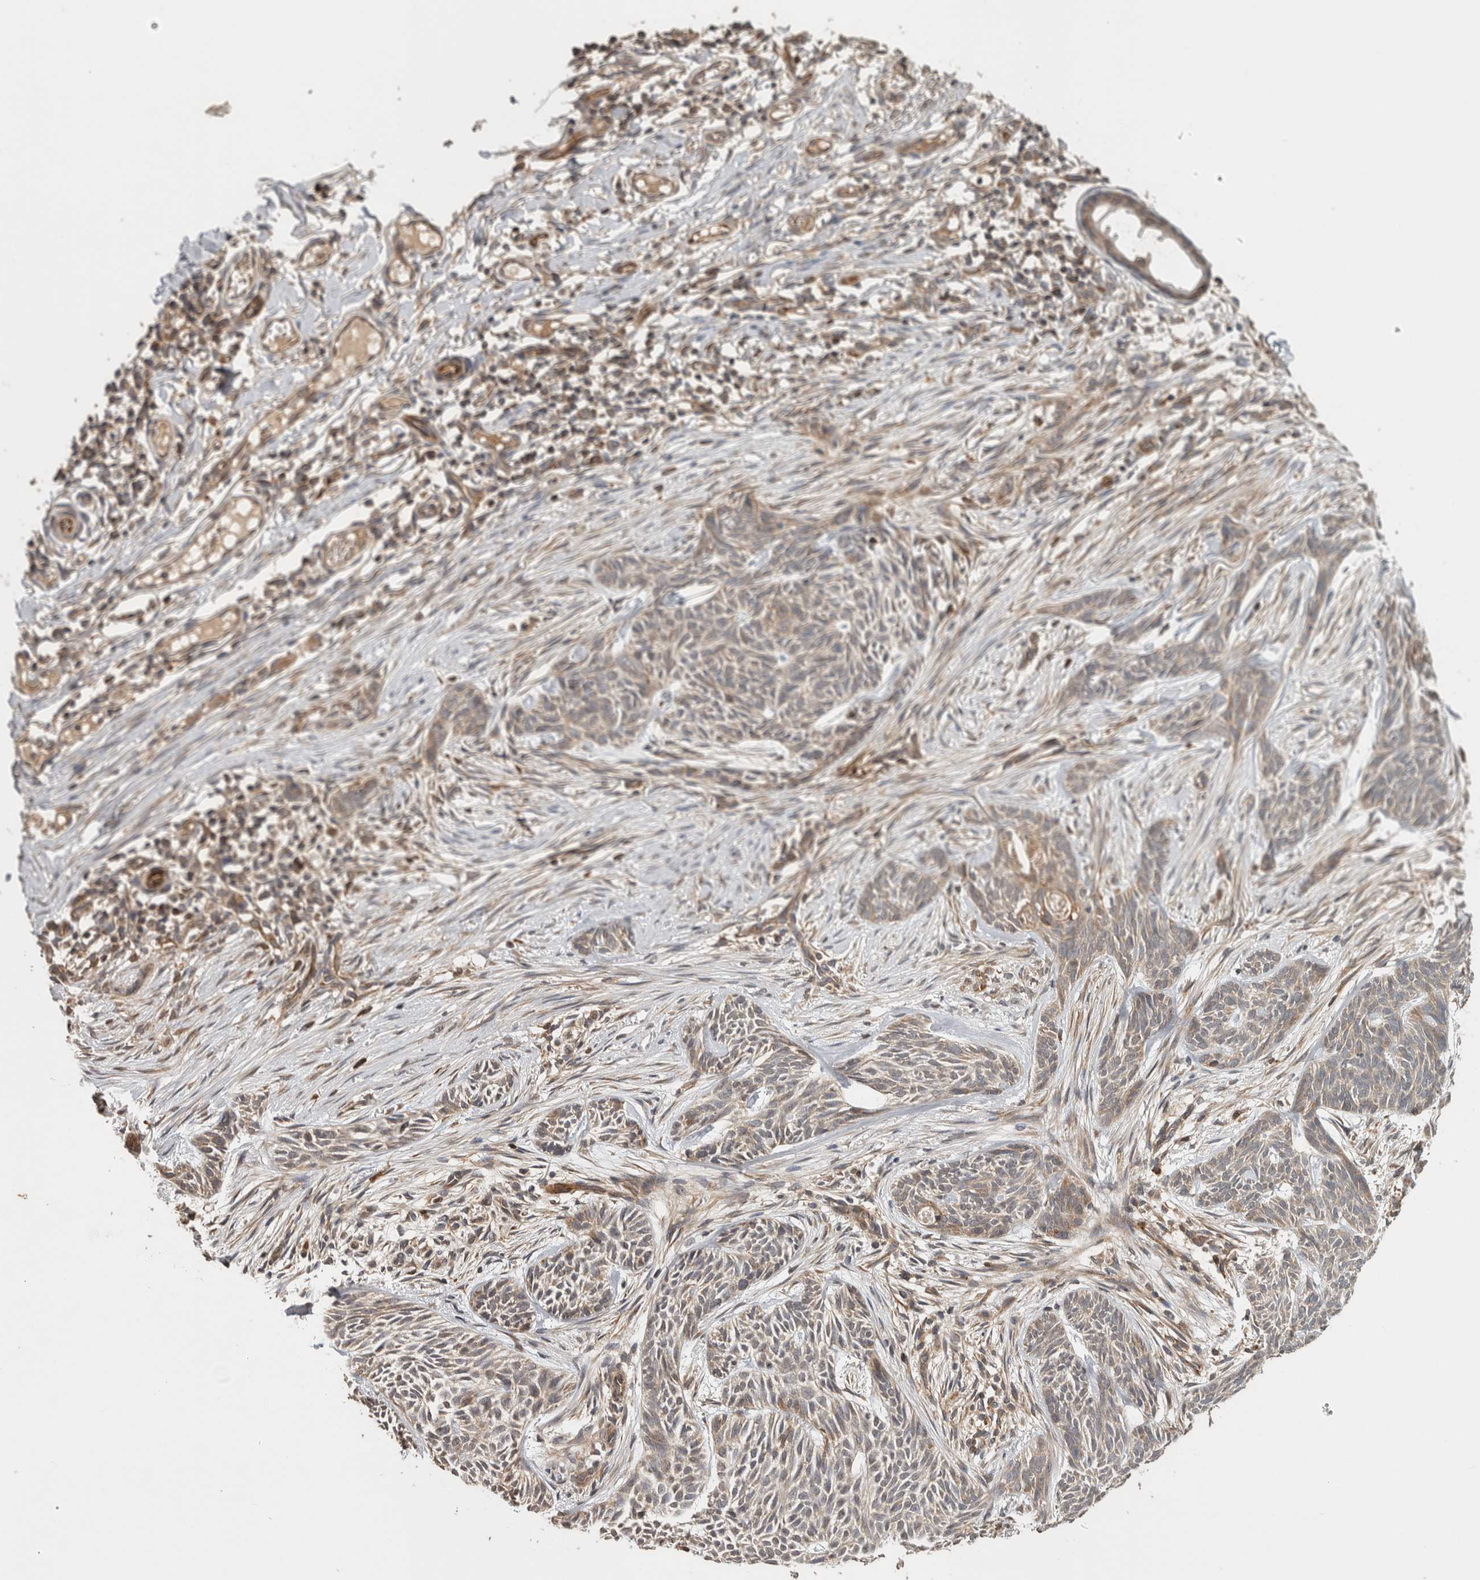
{"staining": {"intensity": "weak", "quantity": "<25%", "location": "cytoplasmic/membranous"}, "tissue": "skin cancer", "cell_type": "Tumor cells", "image_type": "cancer", "snomed": [{"axis": "morphology", "description": "Basal cell carcinoma"}, {"axis": "topography", "description": "Skin"}], "caption": "Tumor cells are negative for protein expression in human skin cancer (basal cell carcinoma).", "gene": "HMOX2", "patient": {"sex": "female", "age": 59}}